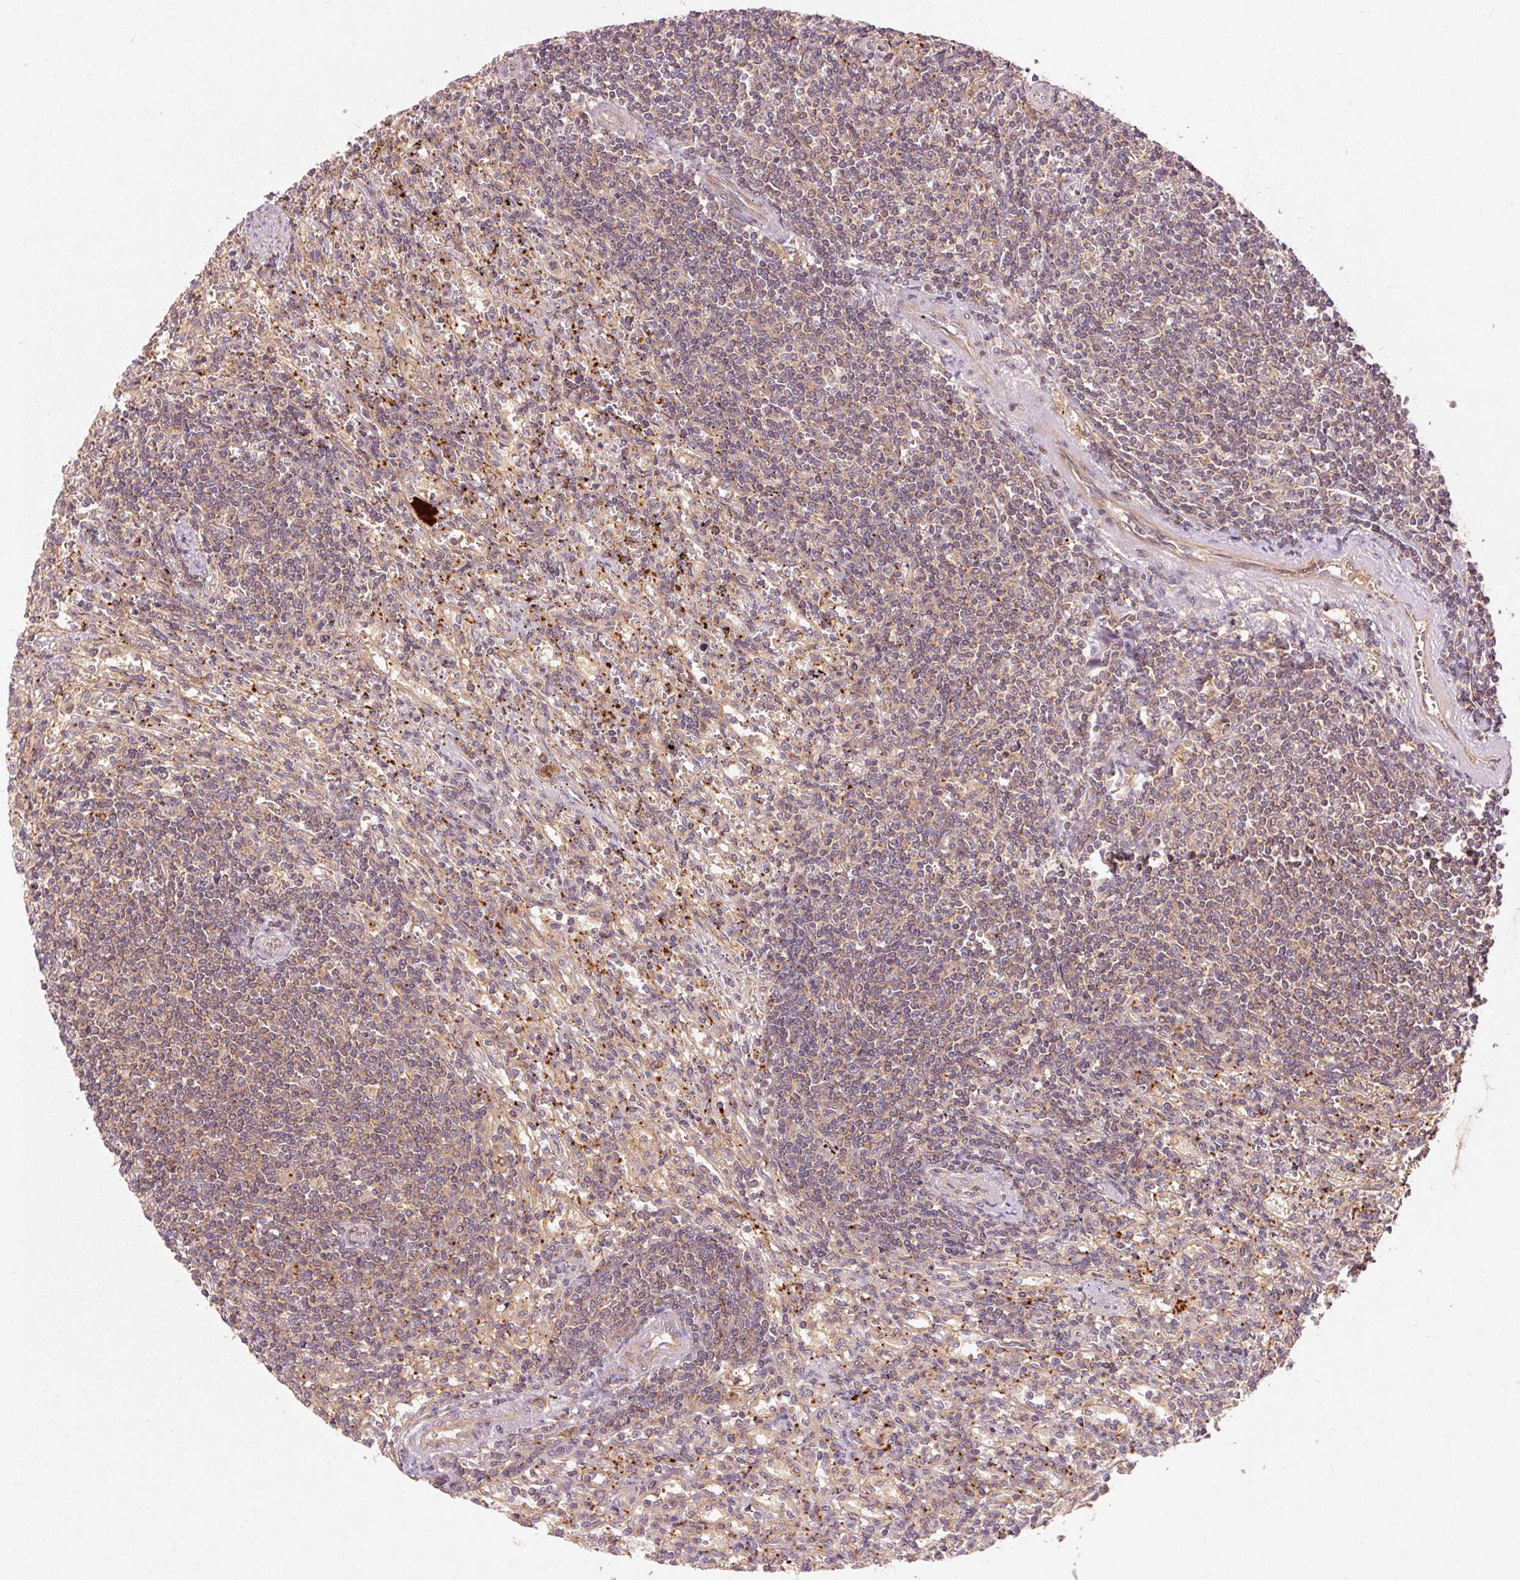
{"staining": {"intensity": "weak", "quantity": "<25%", "location": "cytoplasmic/membranous"}, "tissue": "lymphoma", "cell_type": "Tumor cells", "image_type": "cancer", "snomed": [{"axis": "morphology", "description": "Malignant lymphoma, non-Hodgkin's type, Low grade"}, {"axis": "topography", "description": "Spleen"}], "caption": "Tumor cells show no significant protein positivity in lymphoma. Brightfield microscopy of immunohistochemistry stained with DAB (3,3'-diaminobenzidine) (brown) and hematoxylin (blue), captured at high magnification.", "gene": "CTNNA1", "patient": {"sex": "male", "age": 76}}